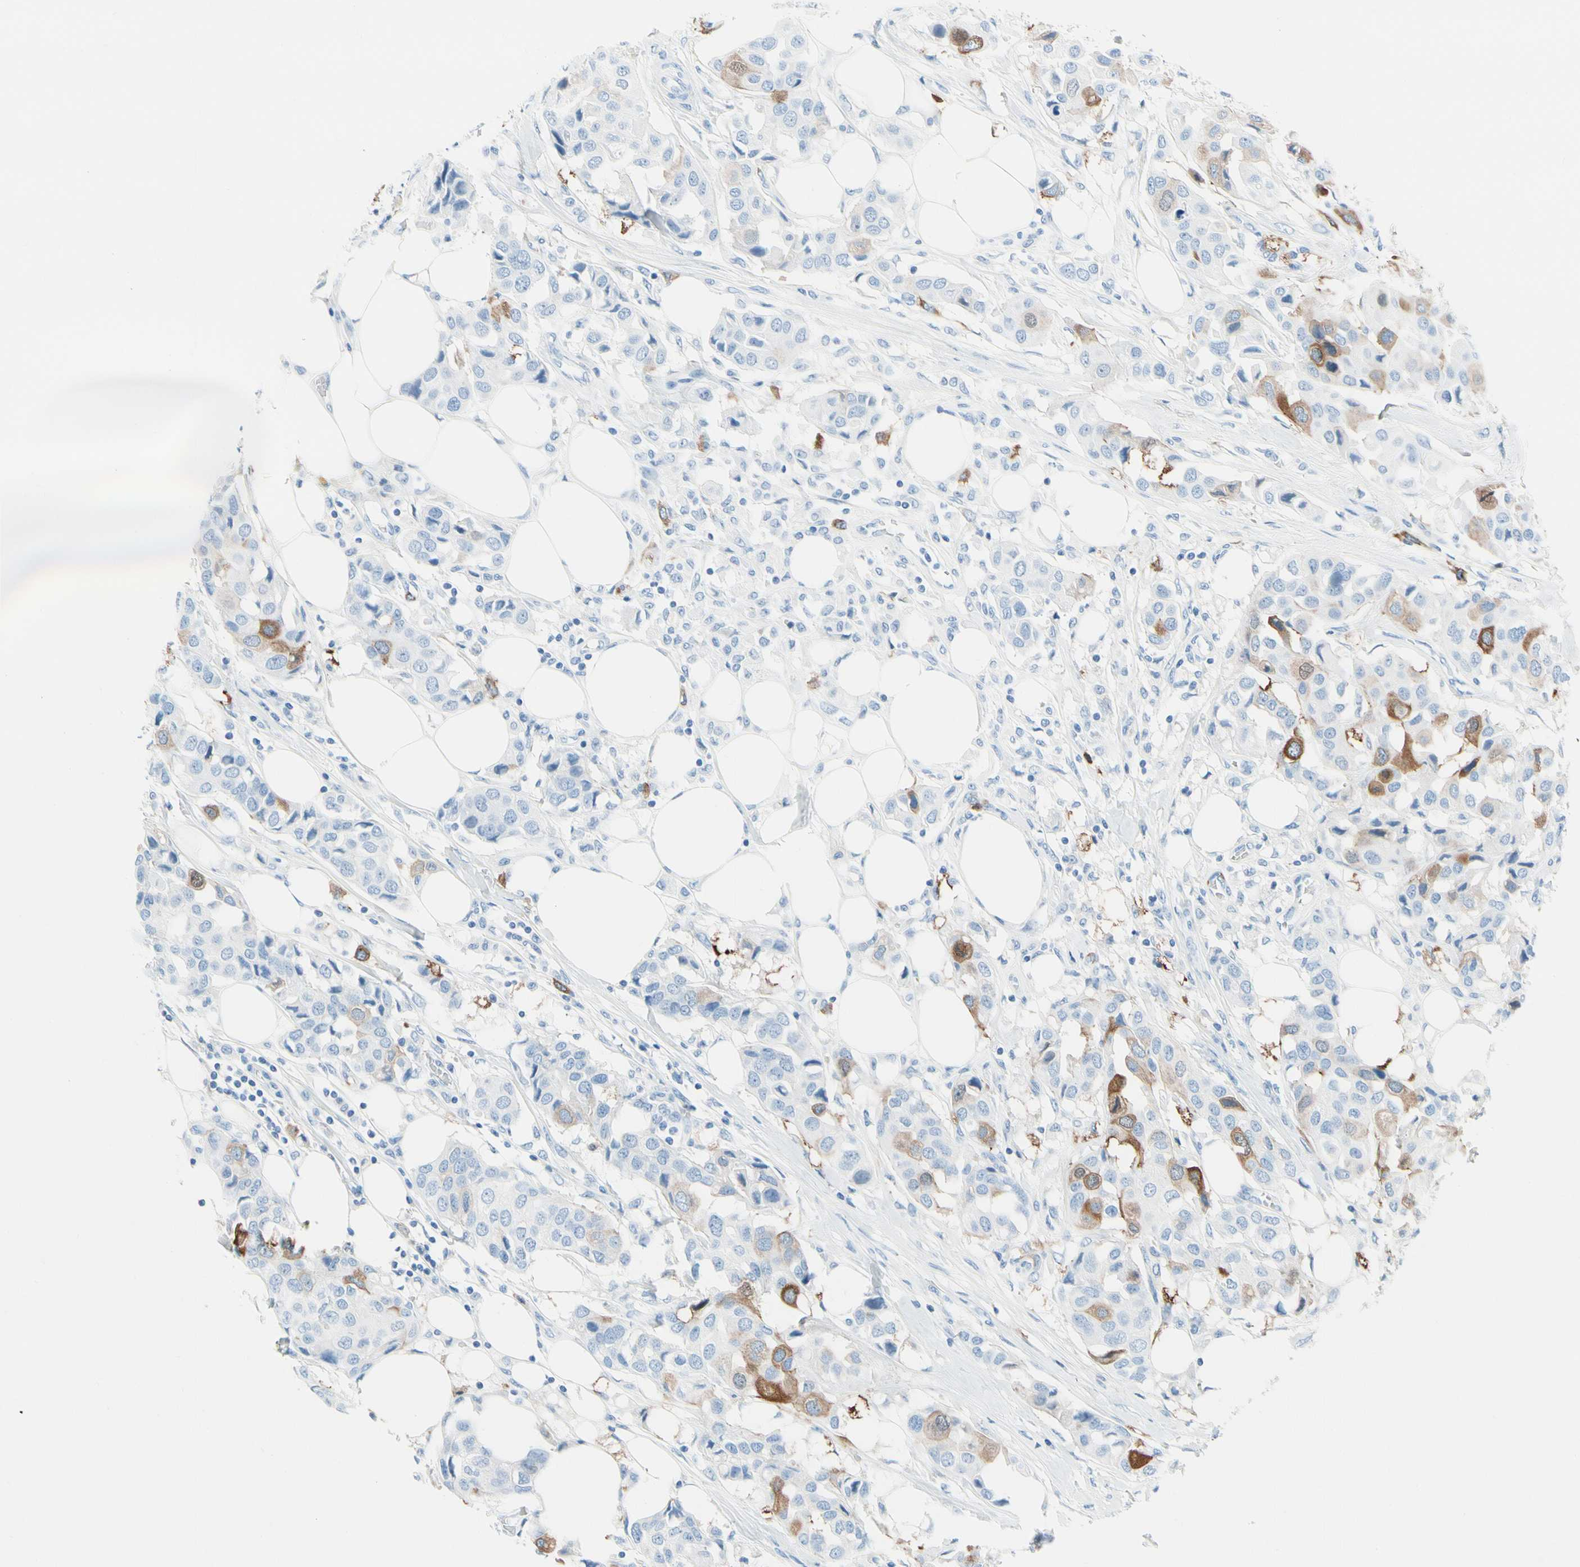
{"staining": {"intensity": "moderate", "quantity": "<25%", "location": "cytoplasmic/membranous"}, "tissue": "breast cancer", "cell_type": "Tumor cells", "image_type": "cancer", "snomed": [{"axis": "morphology", "description": "Duct carcinoma"}, {"axis": "topography", "description": "Breast"}], "caption": "High-magnification brightfield microscopy of infiltrating ductal carcinoma (breast) stained with DAB (3,3'-diaminobenzidine) (brown) and counterstained with hematoxylin (blue). tumor cells exhibit moderate cytoplasmic/membranous positivity is present in about<25% of cells.", "gene": "TACC3", "patient": {"sex": "female", "age": 80}}